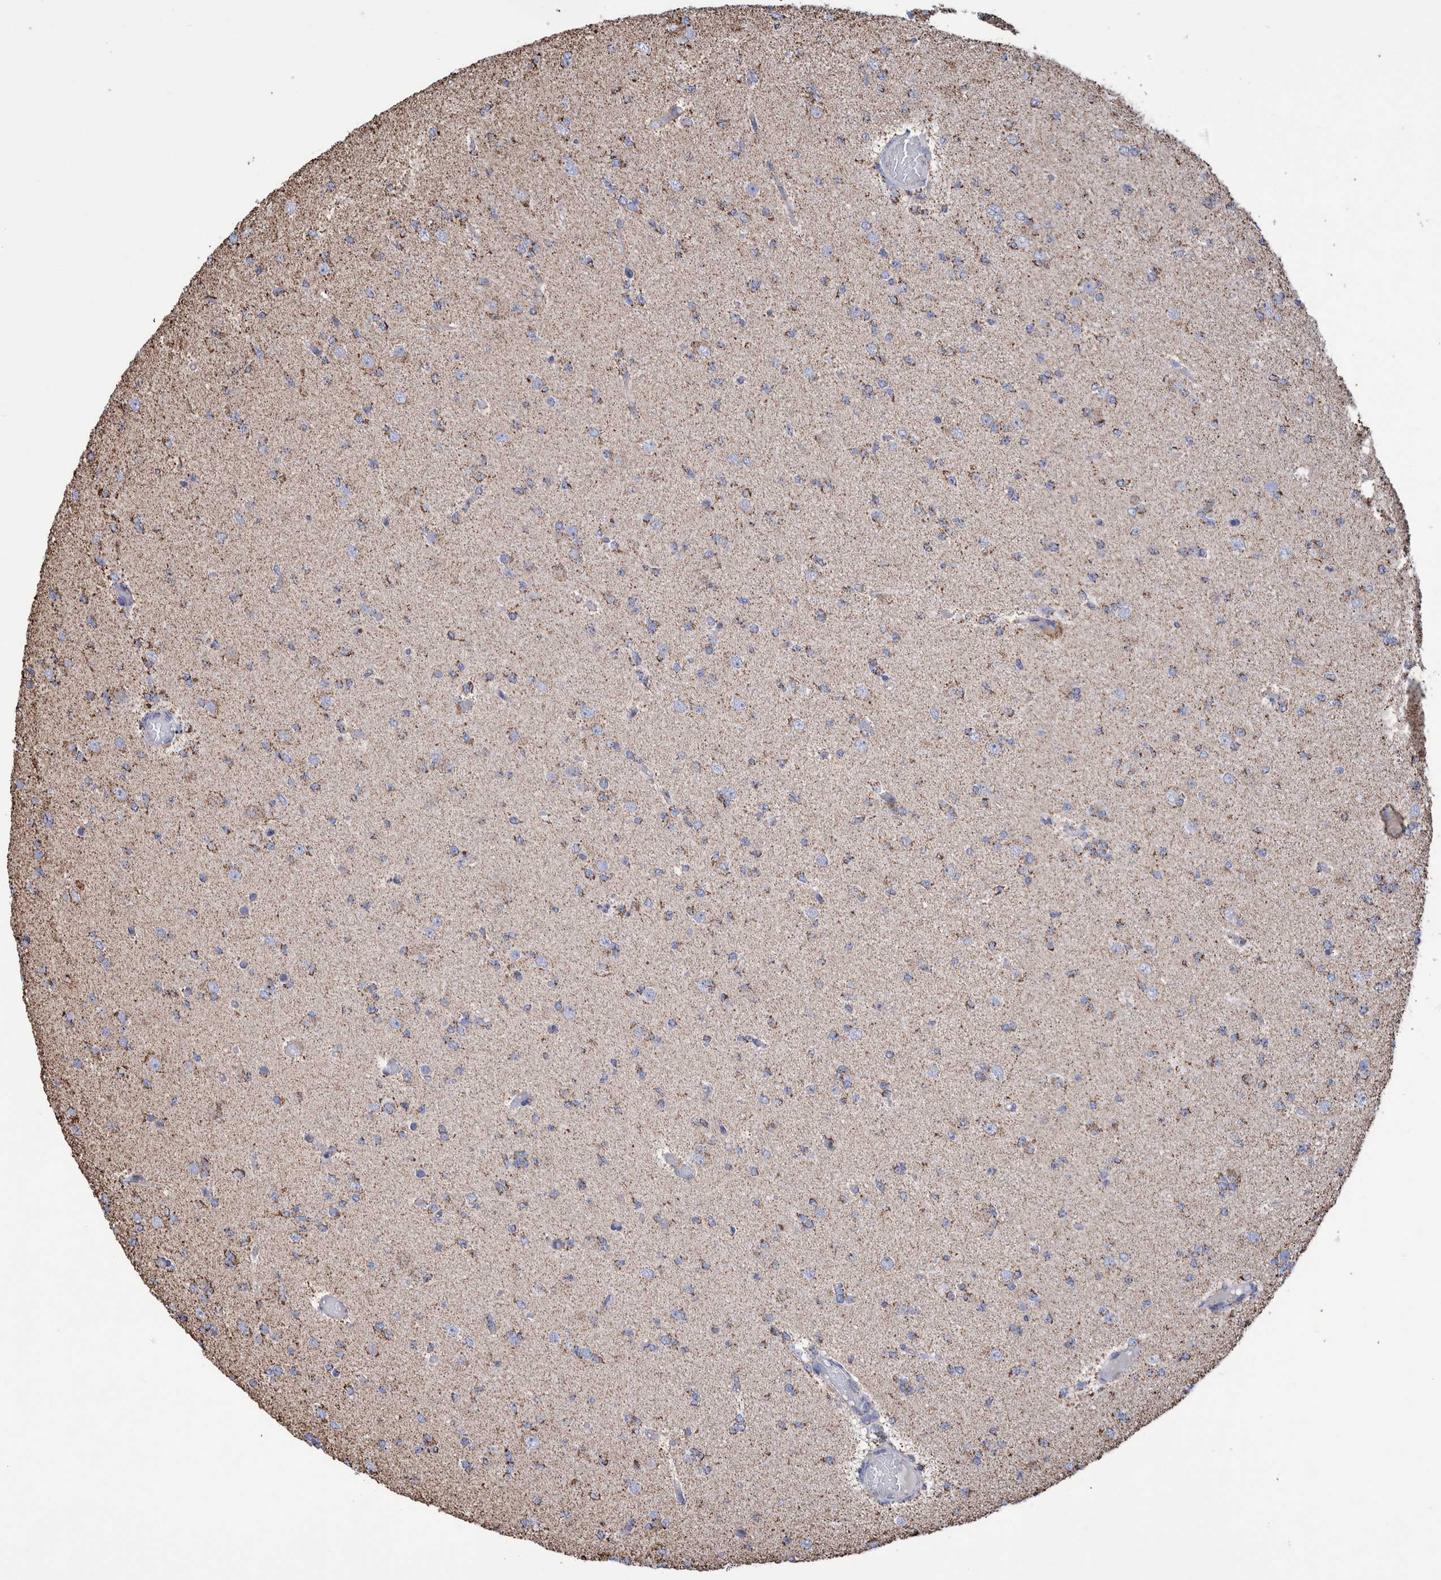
{"staining": {"intensity": "moderate", "quantity": ">75%", "location": "cytoplasmic/membranous"}, "tissue": "glioma", "cell_type": "Tumor cells", "image_type": "cancer", "snomed": [{"axis": "morphology", "description": "Glioma, malignant, Low grade"}, {"axis": "topography", "description": "Brain"}], "caption": "Glioma tissue demonstrates moderate cytoplasmic/membranous staining in about >75% of tumor cells", "gene": "VPS26C", "patient": {"sex": "female", "age": 22}}